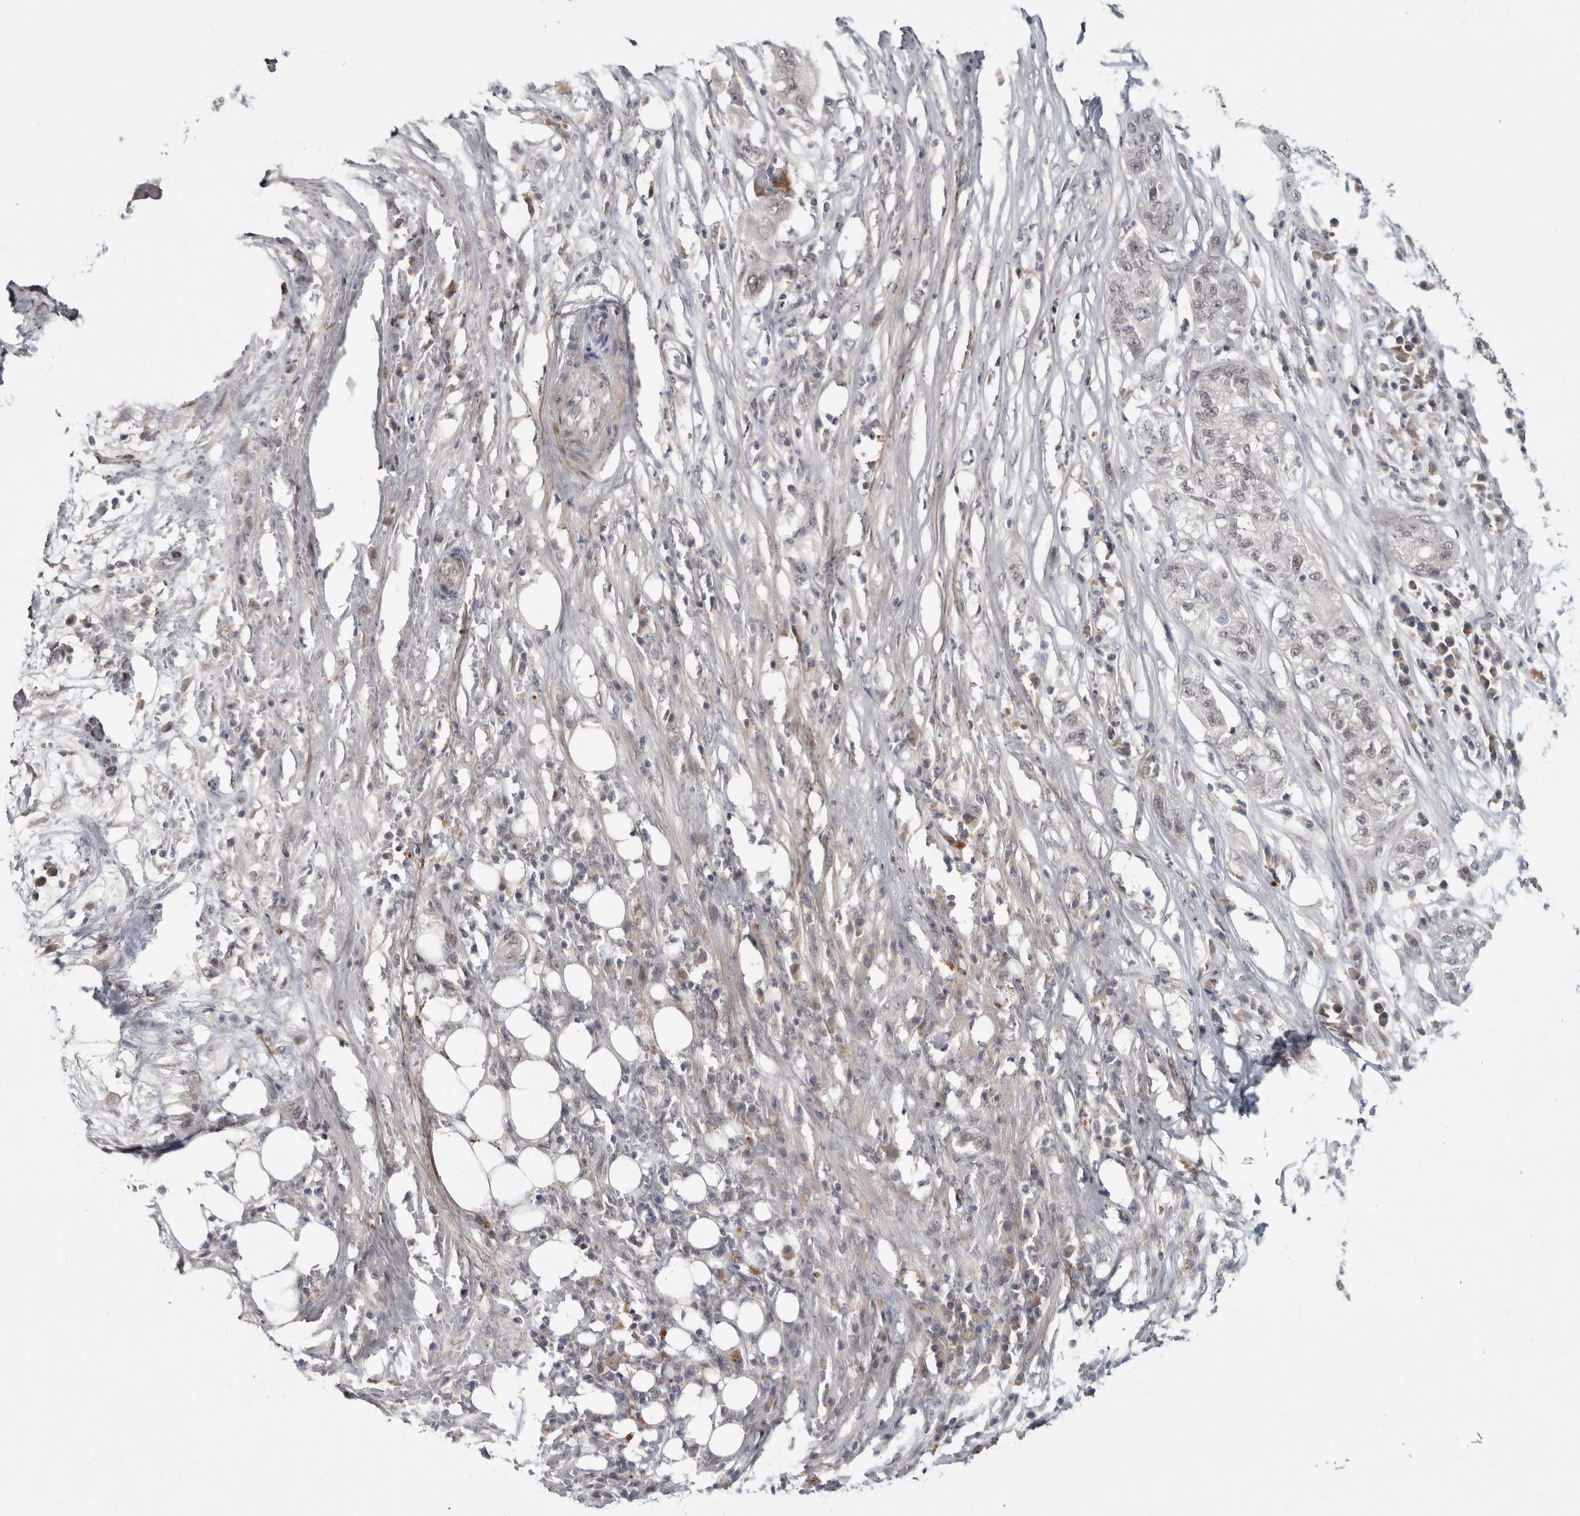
{"staining": {"intensity": "weak", "quantity": "<25%", "location": "cytoplasmic/membranous"}, "tissue": "pancreatic cancer", "cell_type": "Tumor cells", "image_type": "cancer", "snomed": [{"axis": "morphology", "description": "Adenocarcinoma, NOS"}, {"axis": "topography", "description": "Pancreas"}], "caption": "This is an IHC photomicrograph of pancreatic adenocarcinoma. There is no positivity in tumor cells.", "gene": "ASPN", "patient": {"sex": "female", "age": 78}}